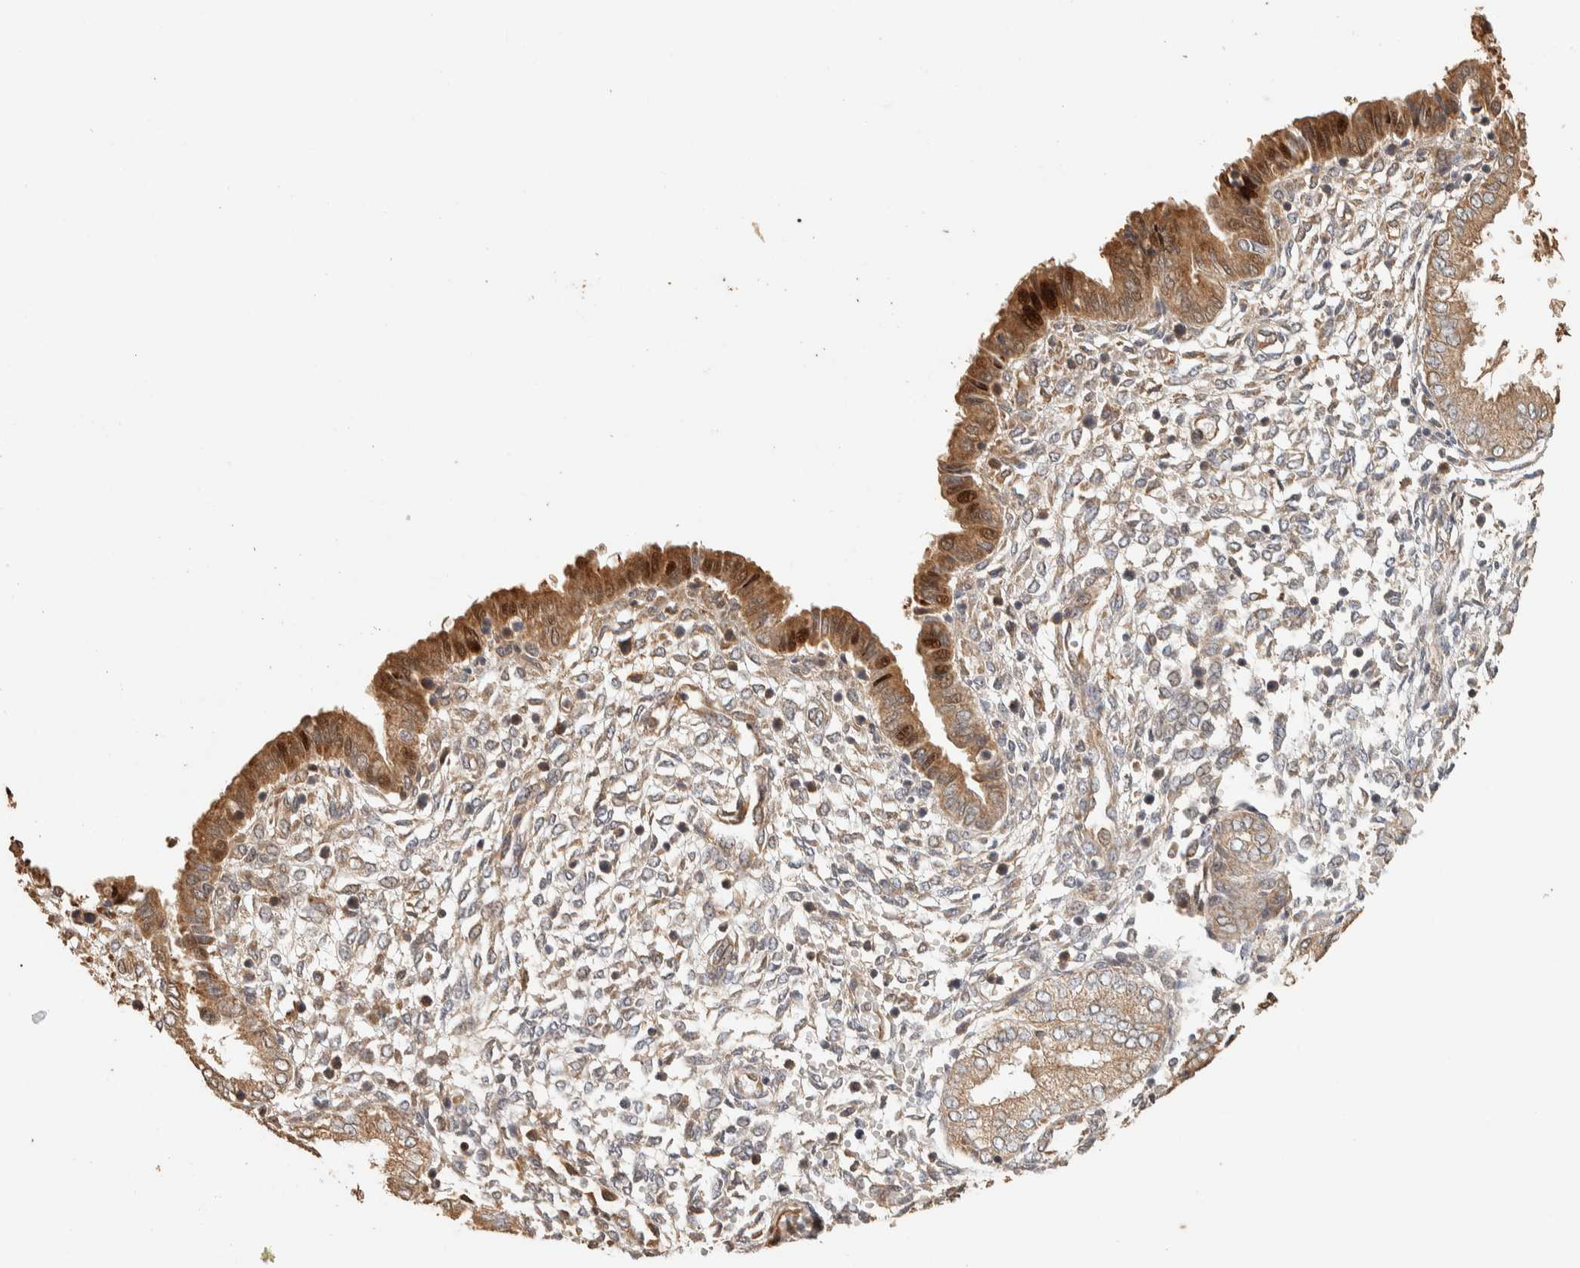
{"staining": {"intensity": "moderate", "quantity": "<25%", "location": "cytoplasmic/membranous"}, "tissue": "endometrium", "cell_type": "Cells in endometrial stroma", "image_type": "normal", "snomed": [{"axis": "morphology", "description": "Normal tissue, NOS"}, {"axis": "topography", "description": "Endometrium"}], "caption": "Brown immunohistochemical staining in normal human endometrium displays moderate cytoplasmic/membranous staining in approximately <25% of cells in endometrial stroma. The protein is shown in brown color, while the nuclei are stained blue.", "gene": "EXOC7", "patient": {"sex": "female", "age": 33}}